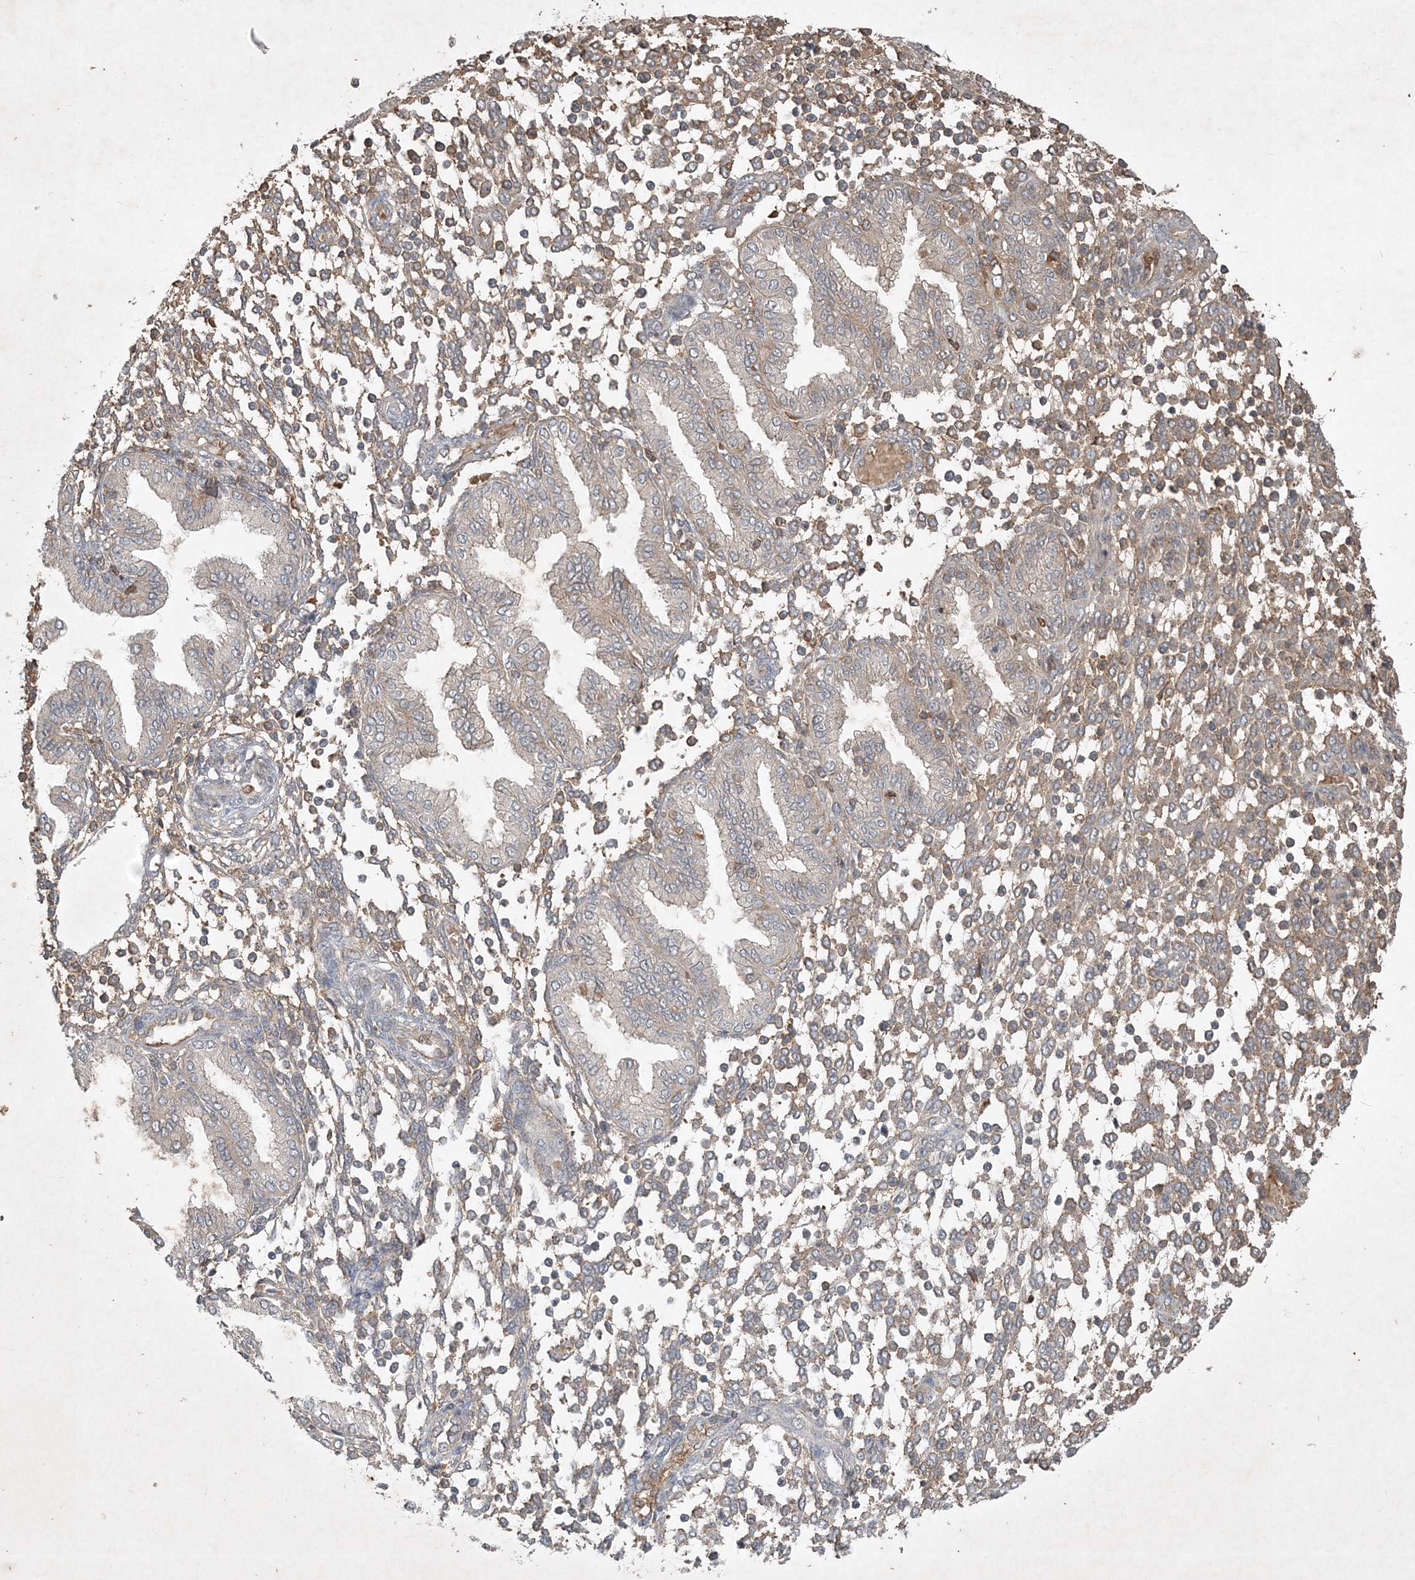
{"staining": {"intensity": "moderate", "quantity": "25%-75%", "location": "cytoplasmic/membranous"}, "tissue": "endometrium", "cell_type": "Cells in endometrial stroma", "image_type": "normal", "snomed": [{"axis": "morphology", "description": "Normal tissue, NOS"}, {"axis": "topography", "description": "Endometrium"}], "caption": "This image reveals immunohistochemistry staining of benign endometrium, with medium moderate cytoplasmic/membranous expression in about 25%-75% of cells in endometrial stroma.", "gene": "TNFAIP6", "patient": {"sex": "female", "age": 53}}